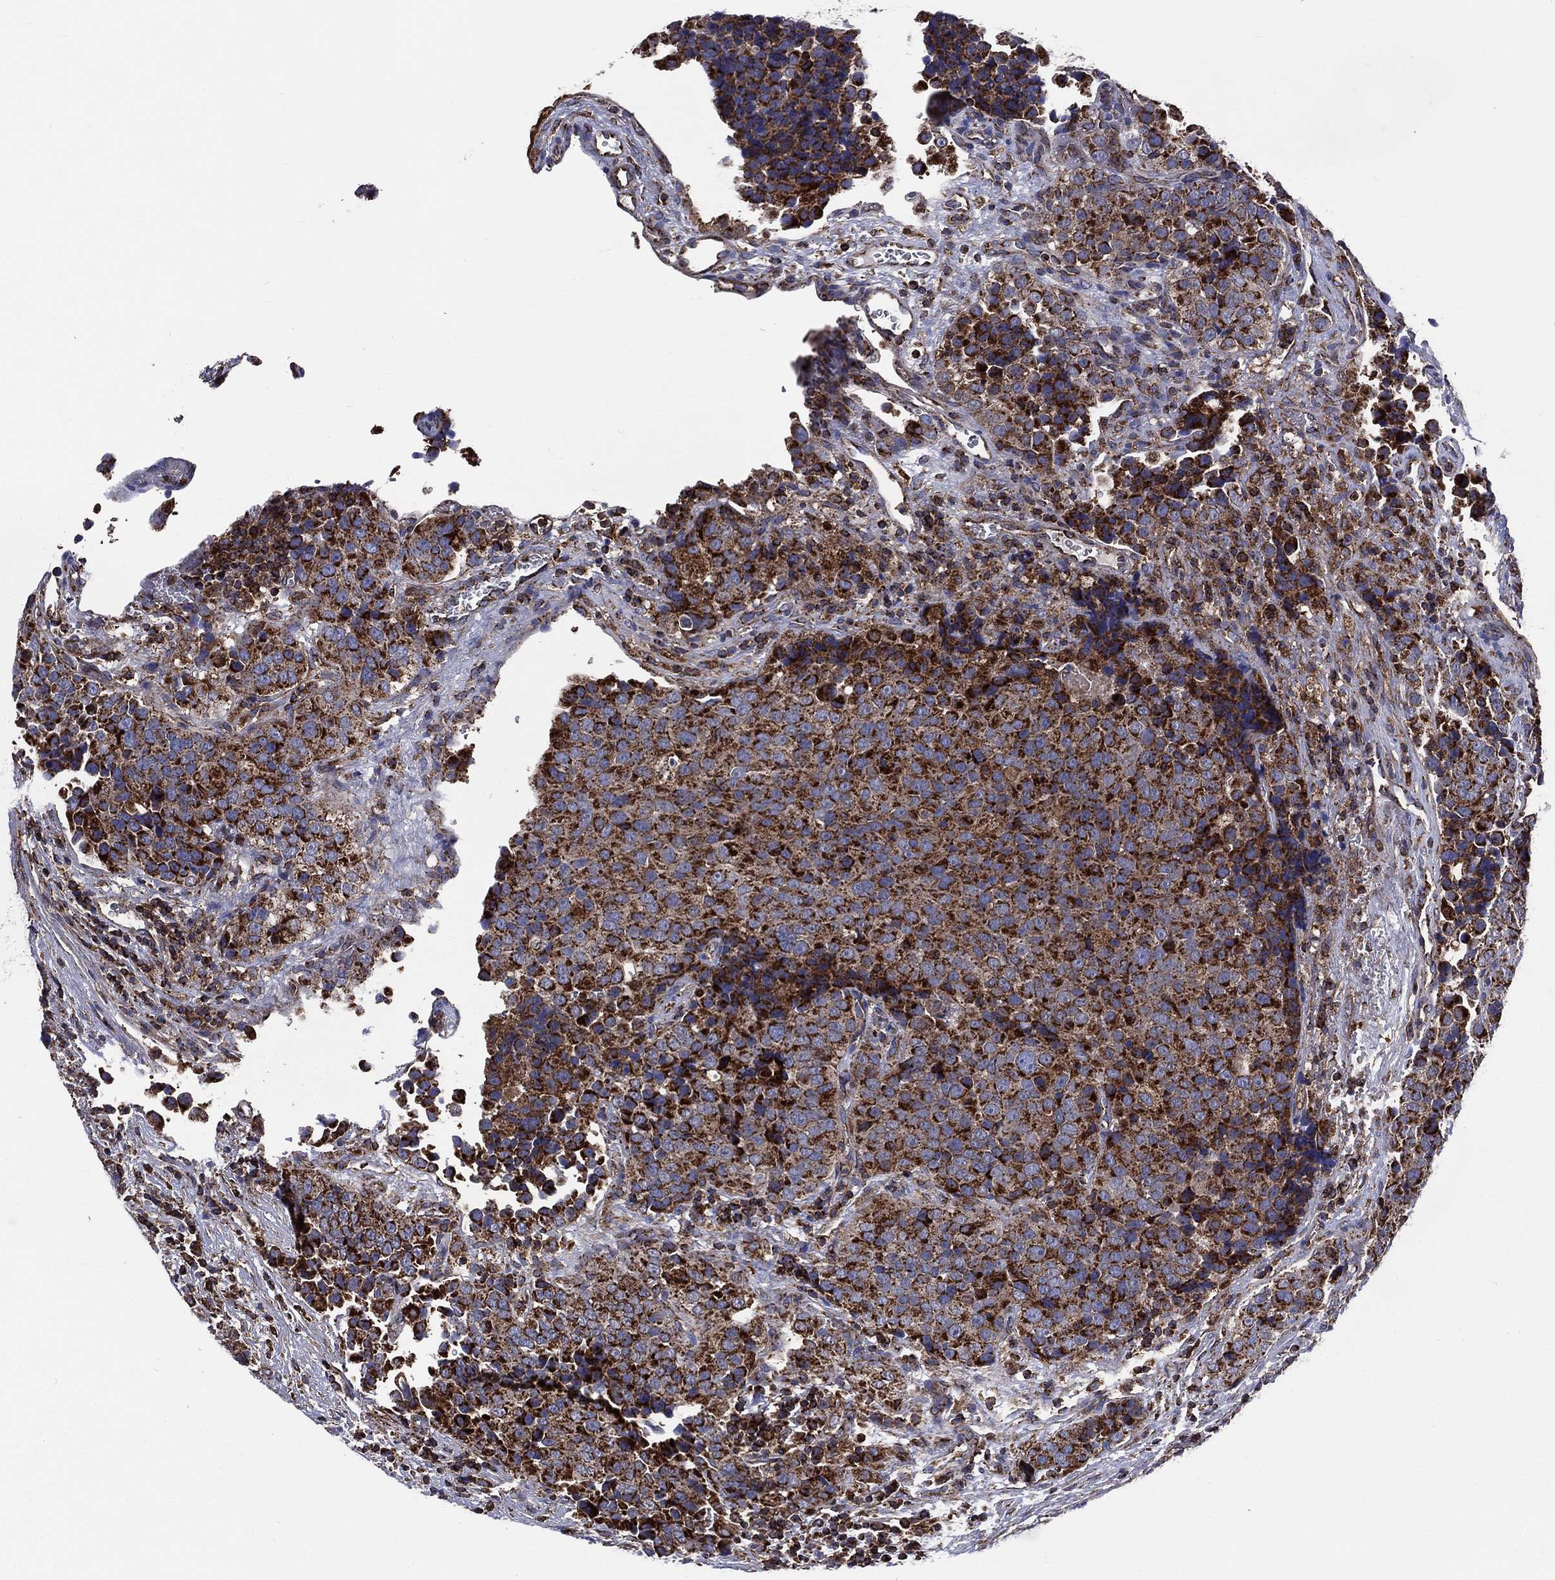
{"staining": {"intensity": "strong", "quantity": ">75%", "location": "cytoplasmic/membranous"}, "tissue": "urothelial cancer", "cell_type": "Tumor cells", "image_type": "cancer", "snomed": [{"axis": "morphology", "description": "Urothelial carcinoma, NOS"}, {"axis": "topography", "description": "Urinary bladder"}], "caption": "Protein staining of urothelial cancer tissue reveals strong cytoplasmic/membranous expression in approximately >75% of tumor cells. The staining was performed using DAB (3,3'-diaminobenzidine) to visualize the protein expression in brown, while the nuclei were stained in blue with hematoxylin (Magnification: 20x).", "gene": "ANKRD37", "patient": {"sex": "male", "age": 52}}